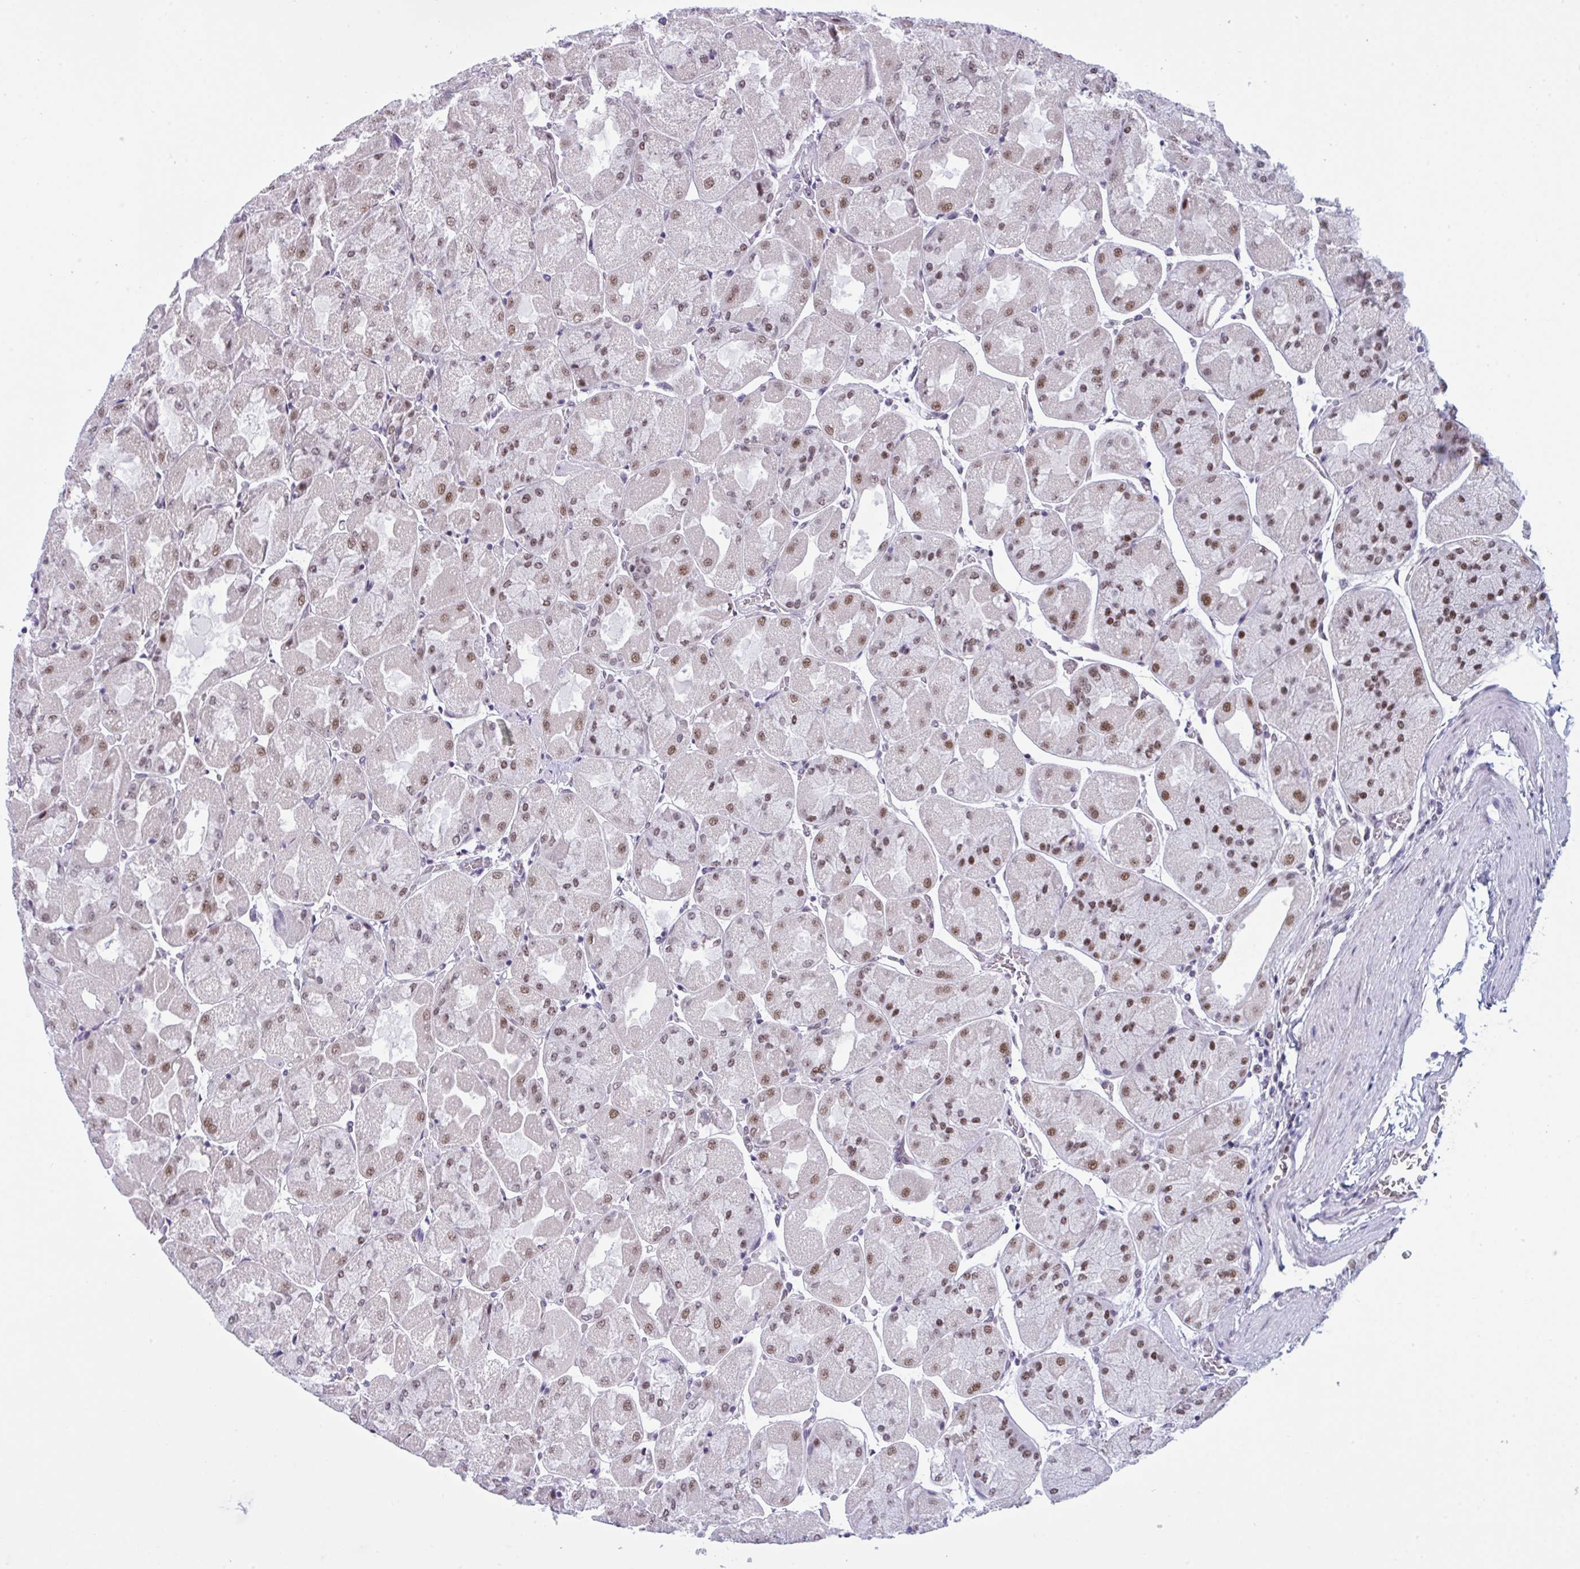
{"staining": {"intensity": "strong", "quantity": "25%-75%", "location": "nuclear"}, "tissue": "stomach", "cell_type": "Glandular cells", "image_type": "normal", "snomed": [{"axis": "morphology", "description": "Normal tissue, NOS"}, {"axis": "topography", "description": "Stomach"}], "caption": "A high-resolution image shows IHC staining of normal stomach, which demonstrates strong nuclear staining in about 25%-75% of glandular cells.", "gene": "PPP1R10", "patient": {"sex": "female", "age": 61}}